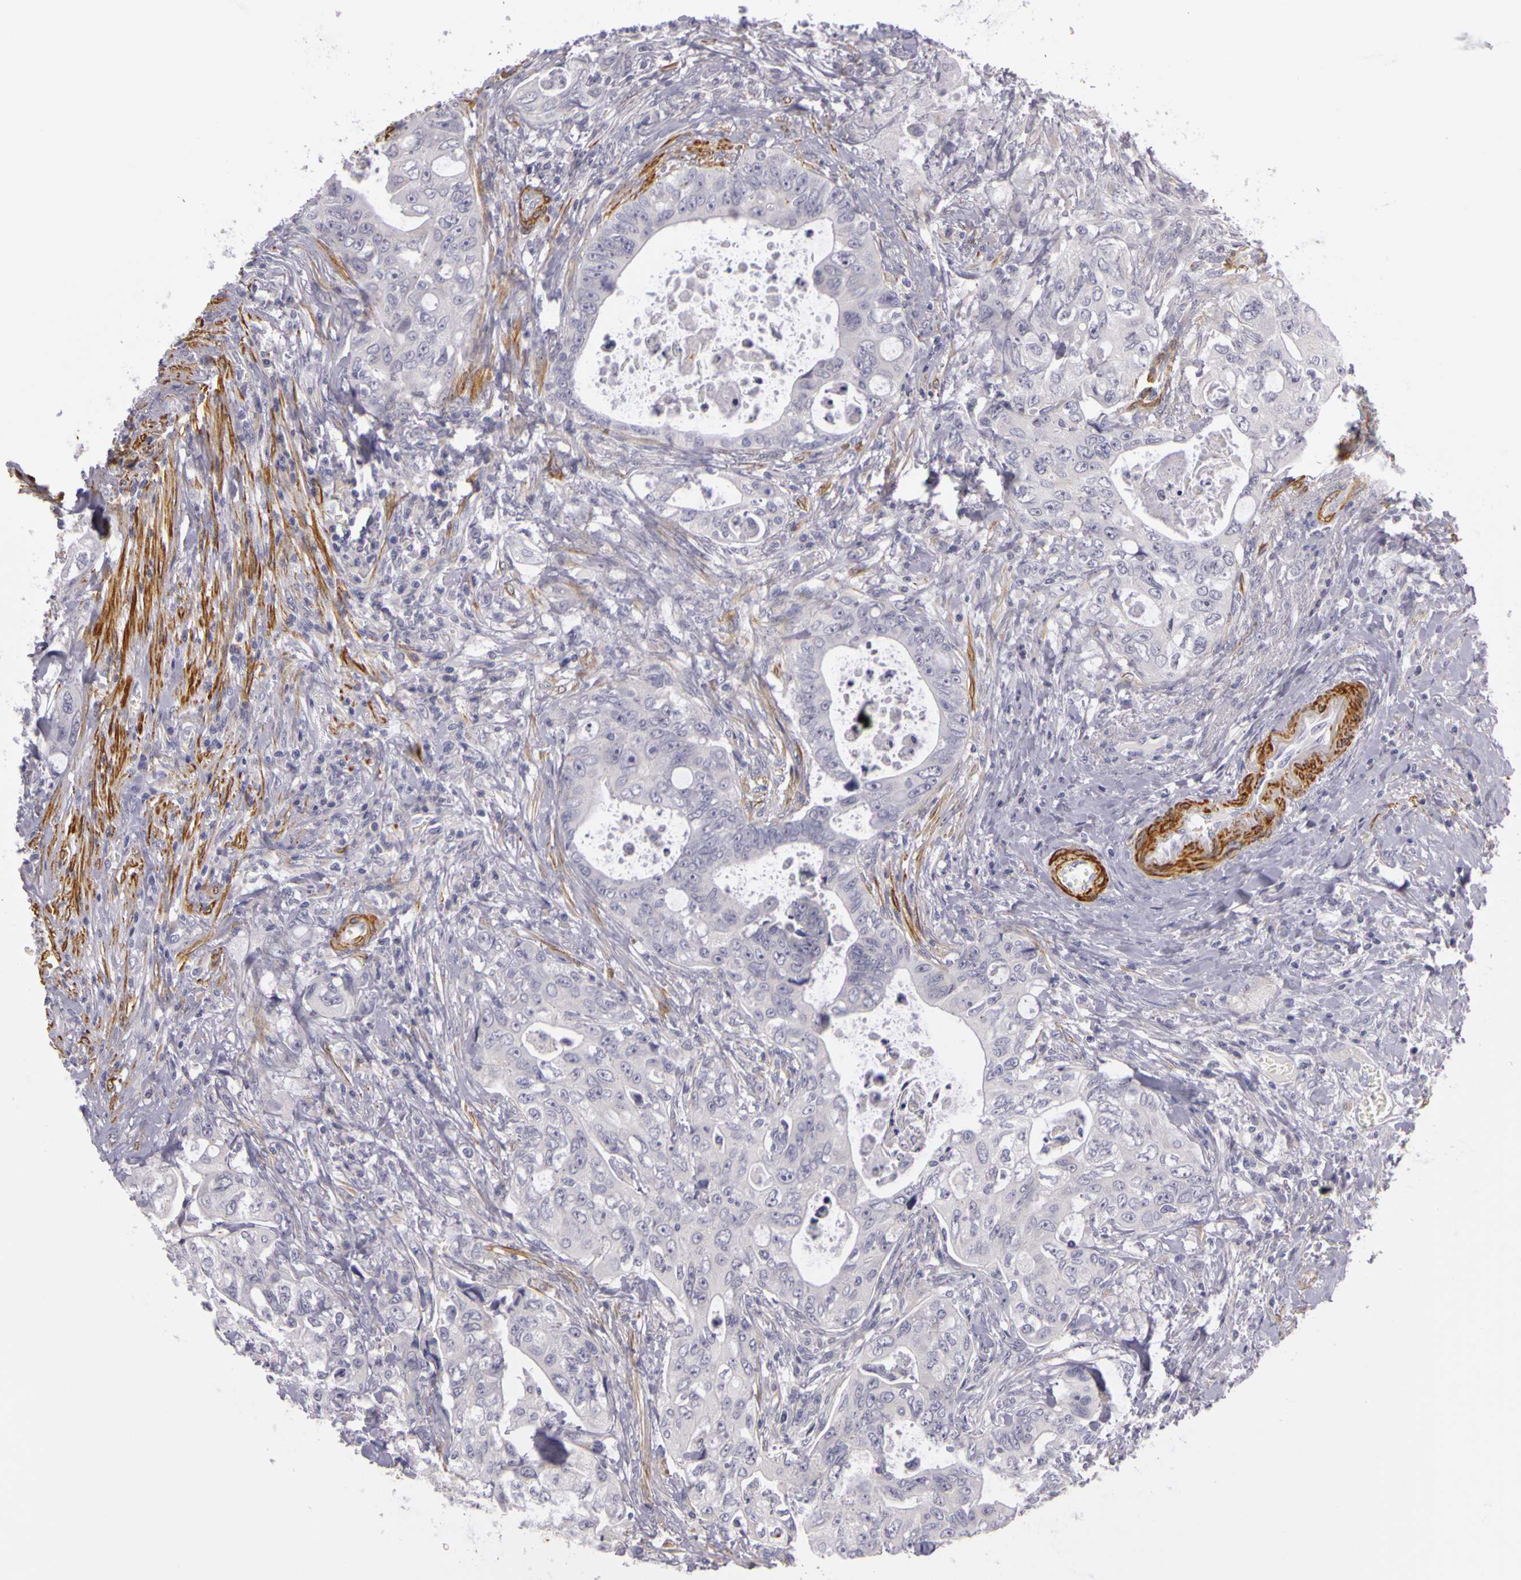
{"staining": {"intensity": "negative", "quantity": "none", "location": "none"}, "tissue": "colorectal cancer", "cell_type": "Tumor cells", "image_type": "cancer", "snomed": [{"axis": "morphology", "description": "Adenocarcinoma, NOS"}, {"axis": "topography", "description": "Rectum"}], "caption": "This photomicrograph is of colorectal adenocarcinoma stained with IHC to label a protein in brown with the nuclei are counter-stained blue. There is no positivity in tumor cells.", "gene": "CNTN2", "patient": {"sex": "female", "age": 57}}